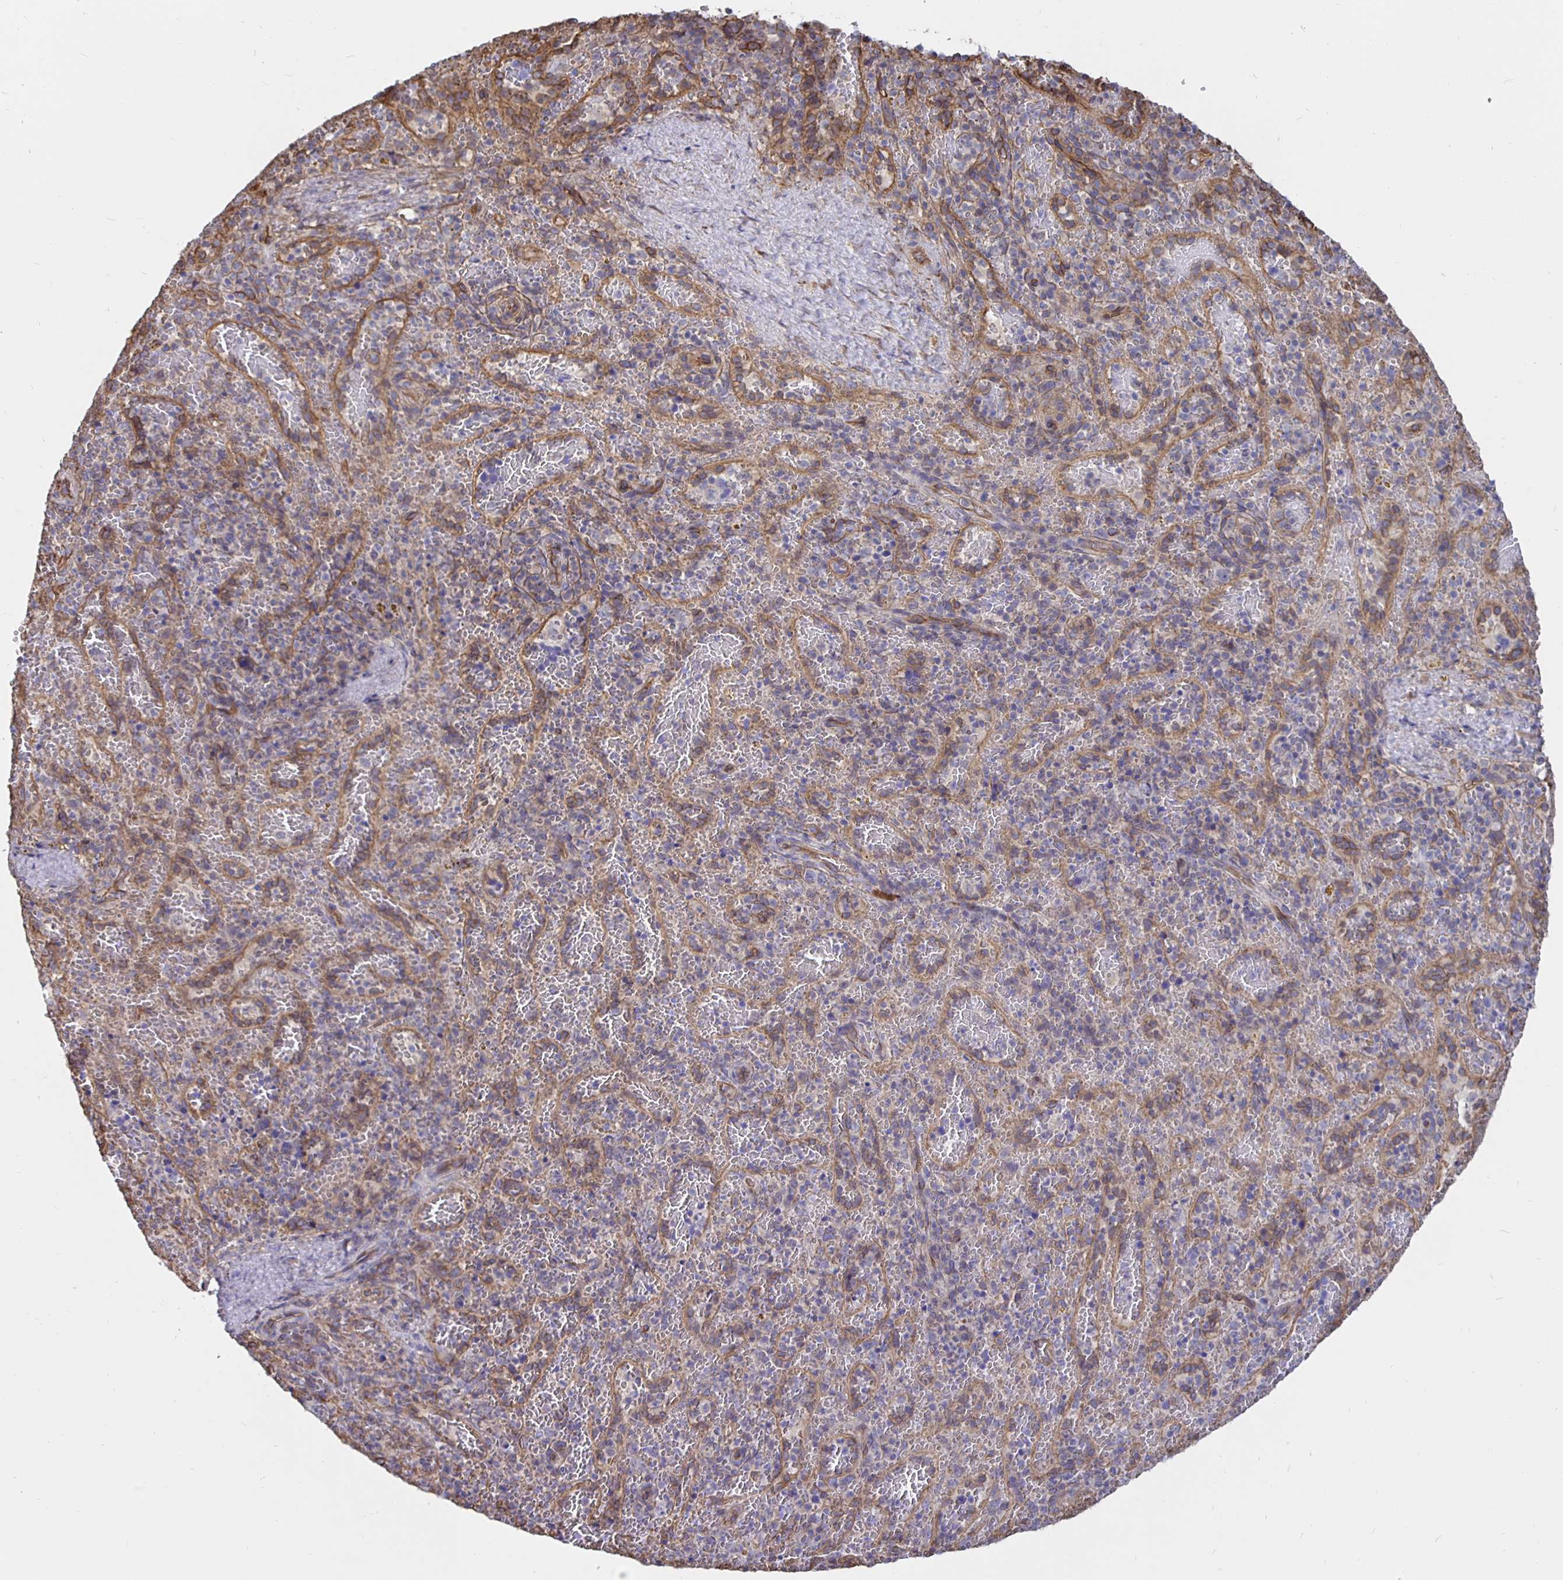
{"staining": {"intensity": "negative", "quantity": "none", "location": "none"}, "tissue": "spleen", "cell_type": "Cells in red pulp", "image_type": "normal", "snomed": [{"axis": "morphology", "description": "Normal tissue, NOS"}, {"axis": "topography", "description": "Spleen"}], "caption": "A high-resolution histopathology image shows immunohistochemistry (IHC) staining of benign spleen, which shows no significant positivity in cells in red pulp. (DAB IHC visualized using brightfield microscopy, high magnification).", "gene": "ARHGEF39", "patient": {"sex": "female", "age": 50}}